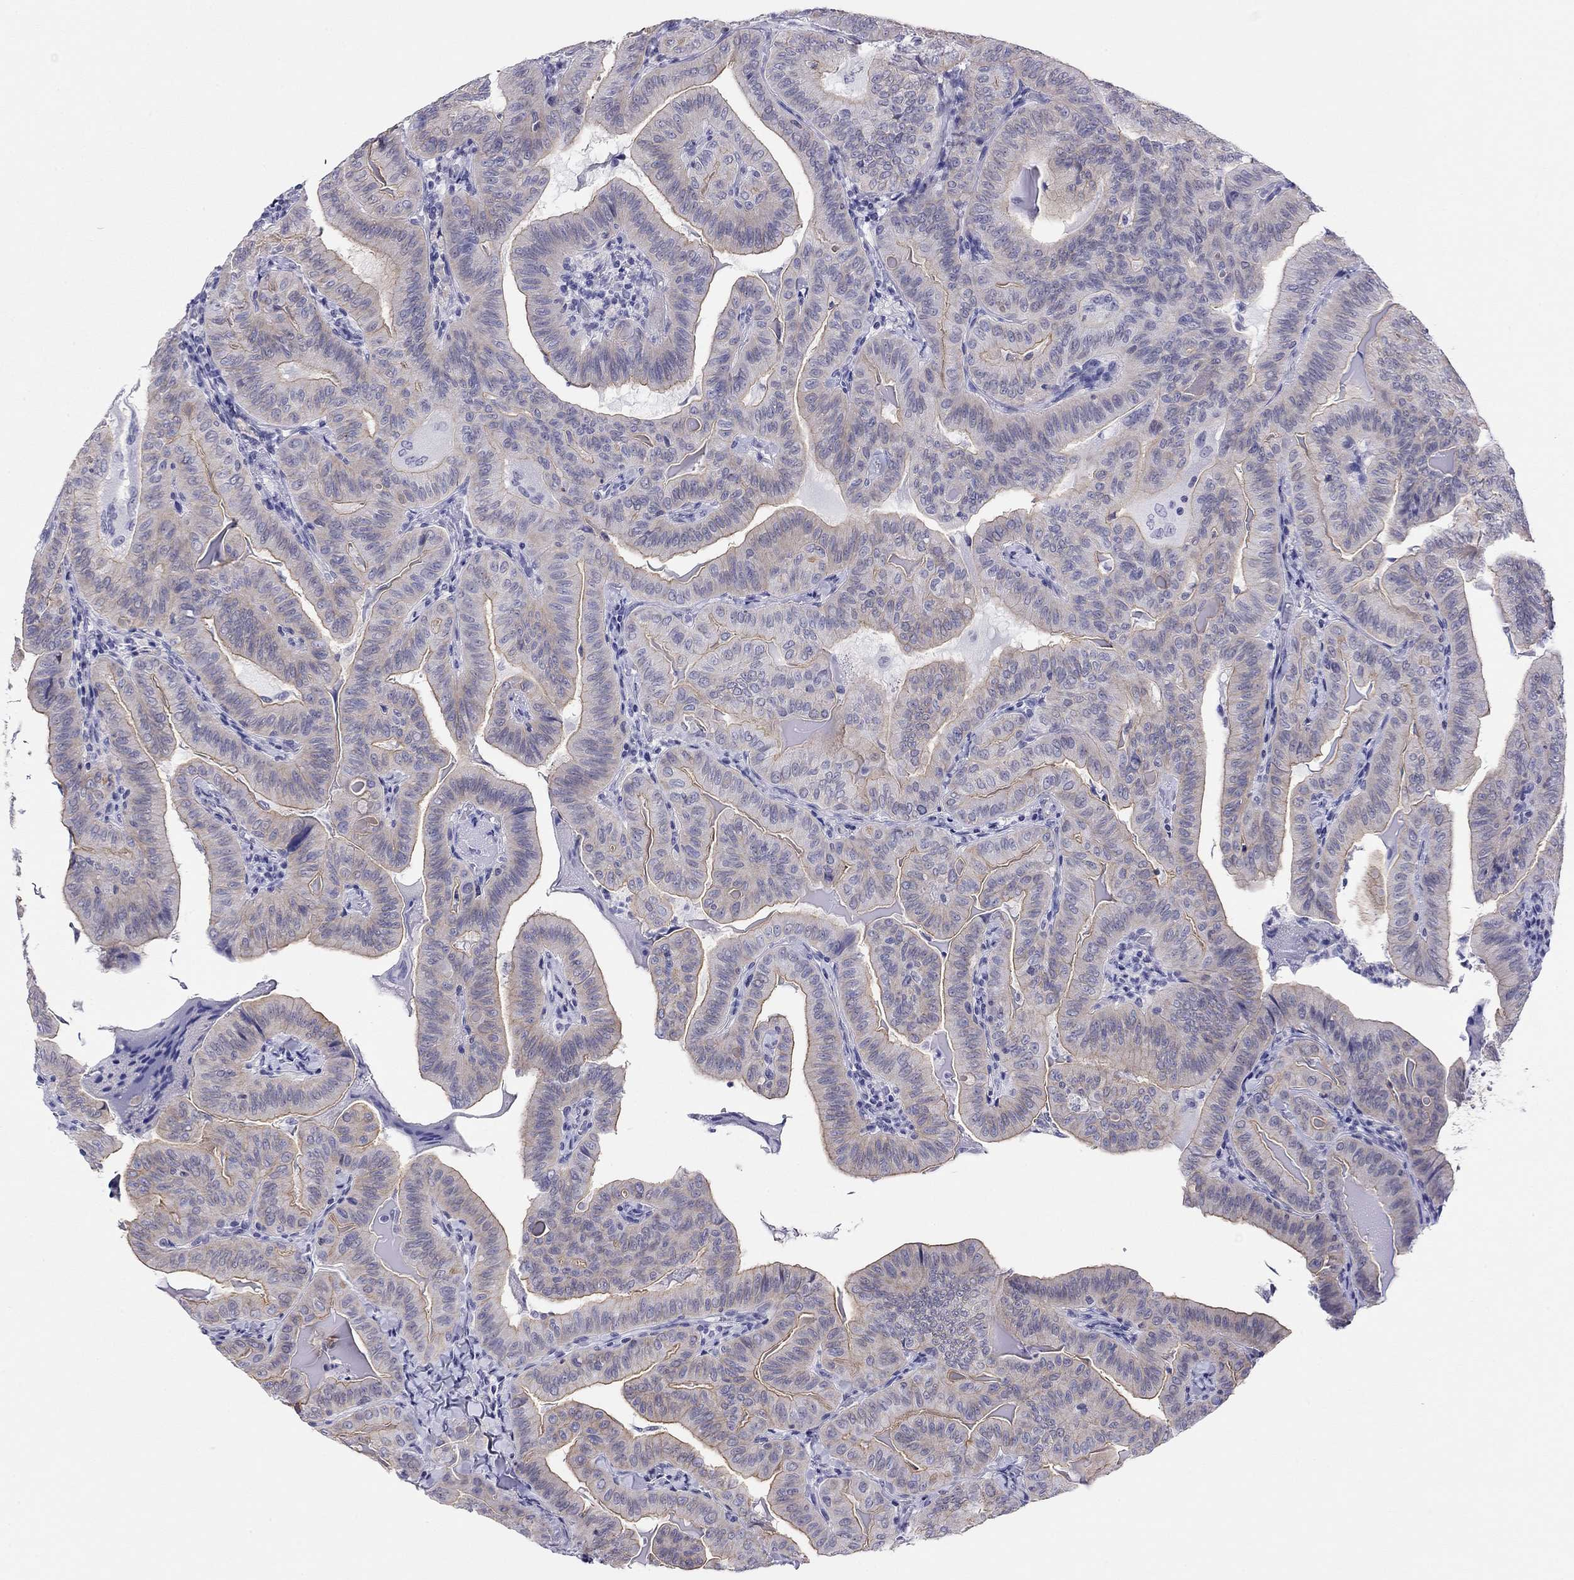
{"staining": {"intensity": "moderate", "quantity": "25%-75%", "location": "cytoplasmic/membranous"}, "tissue": "thyroid cancer", "cell_type": "Tumor cells", "image_type": "cancer", "snomed": [{"axis": "morphology", "description": "Papillary adenocarcinoma, NOS"}, {"axis": "topography", "description": "Thyroid gland"}], "caption": "Immunohistochemistry (IHC) of human thyroid cancer (papillary adenocarcinoma) displays medium levels of moderate cytoplasmic/membranous positivity in about 25%-75% of tumor cells.", "gene": "MYMX", "patient": {"sex": "female", "age": 68}}